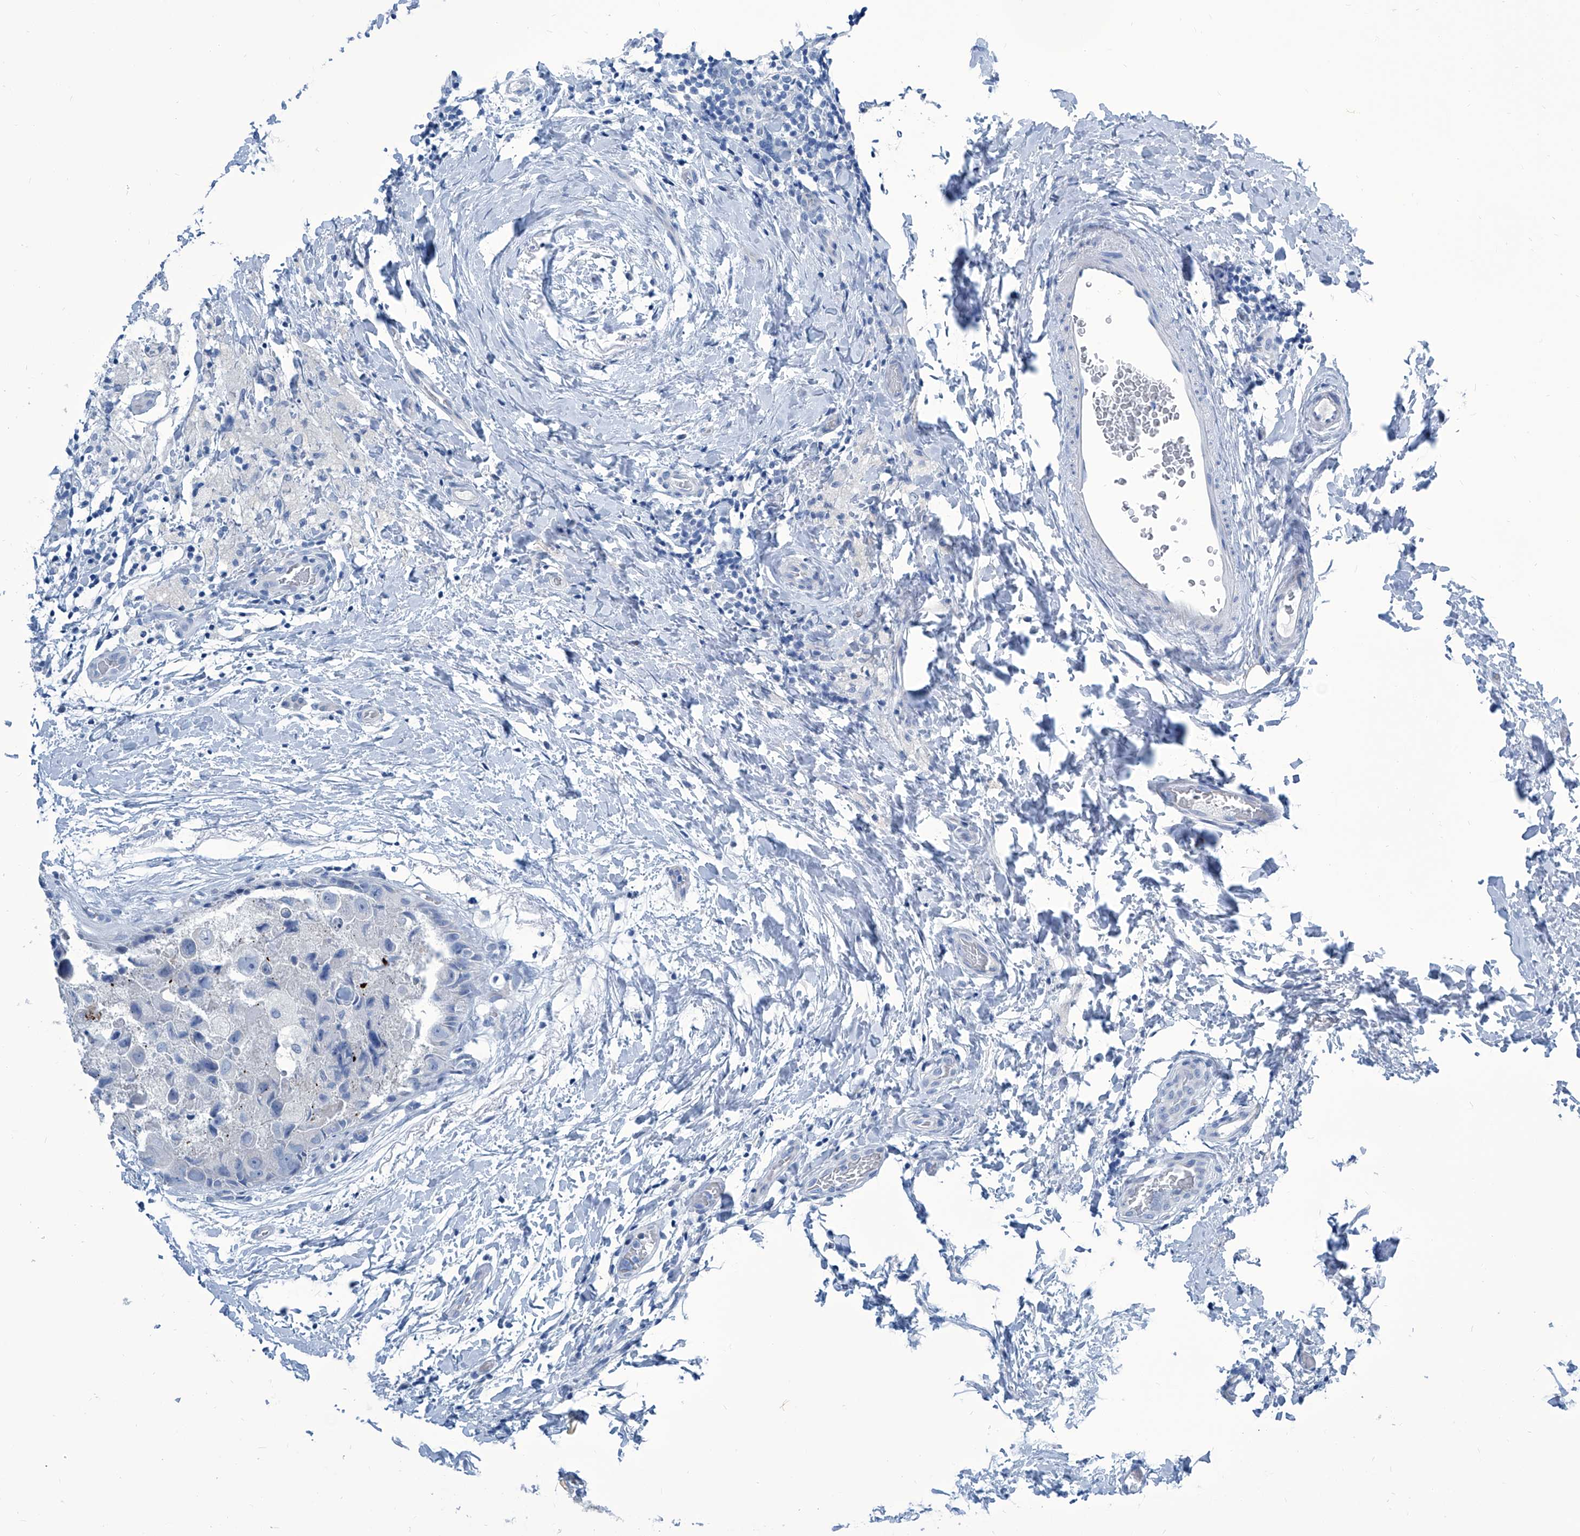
{"staining": {"intensity": "negative", "quantity": "none", "location": "none"}, "tissue": "breast cancer", "cell_type": "Tumor cells", "image_type": "cancer", "snomed": [{"axis": "morphology", "description": "Duct carcinoma"}, {"axis": "topography", "description": "Breast"}], "caption": "Image shows no significant protein expression in tumor cells of invasive ductal carcinoma (breast). Nuclei are stained in blue.", "gene": "ZNF519", "patient": {"sex": "female", "age": 62}}